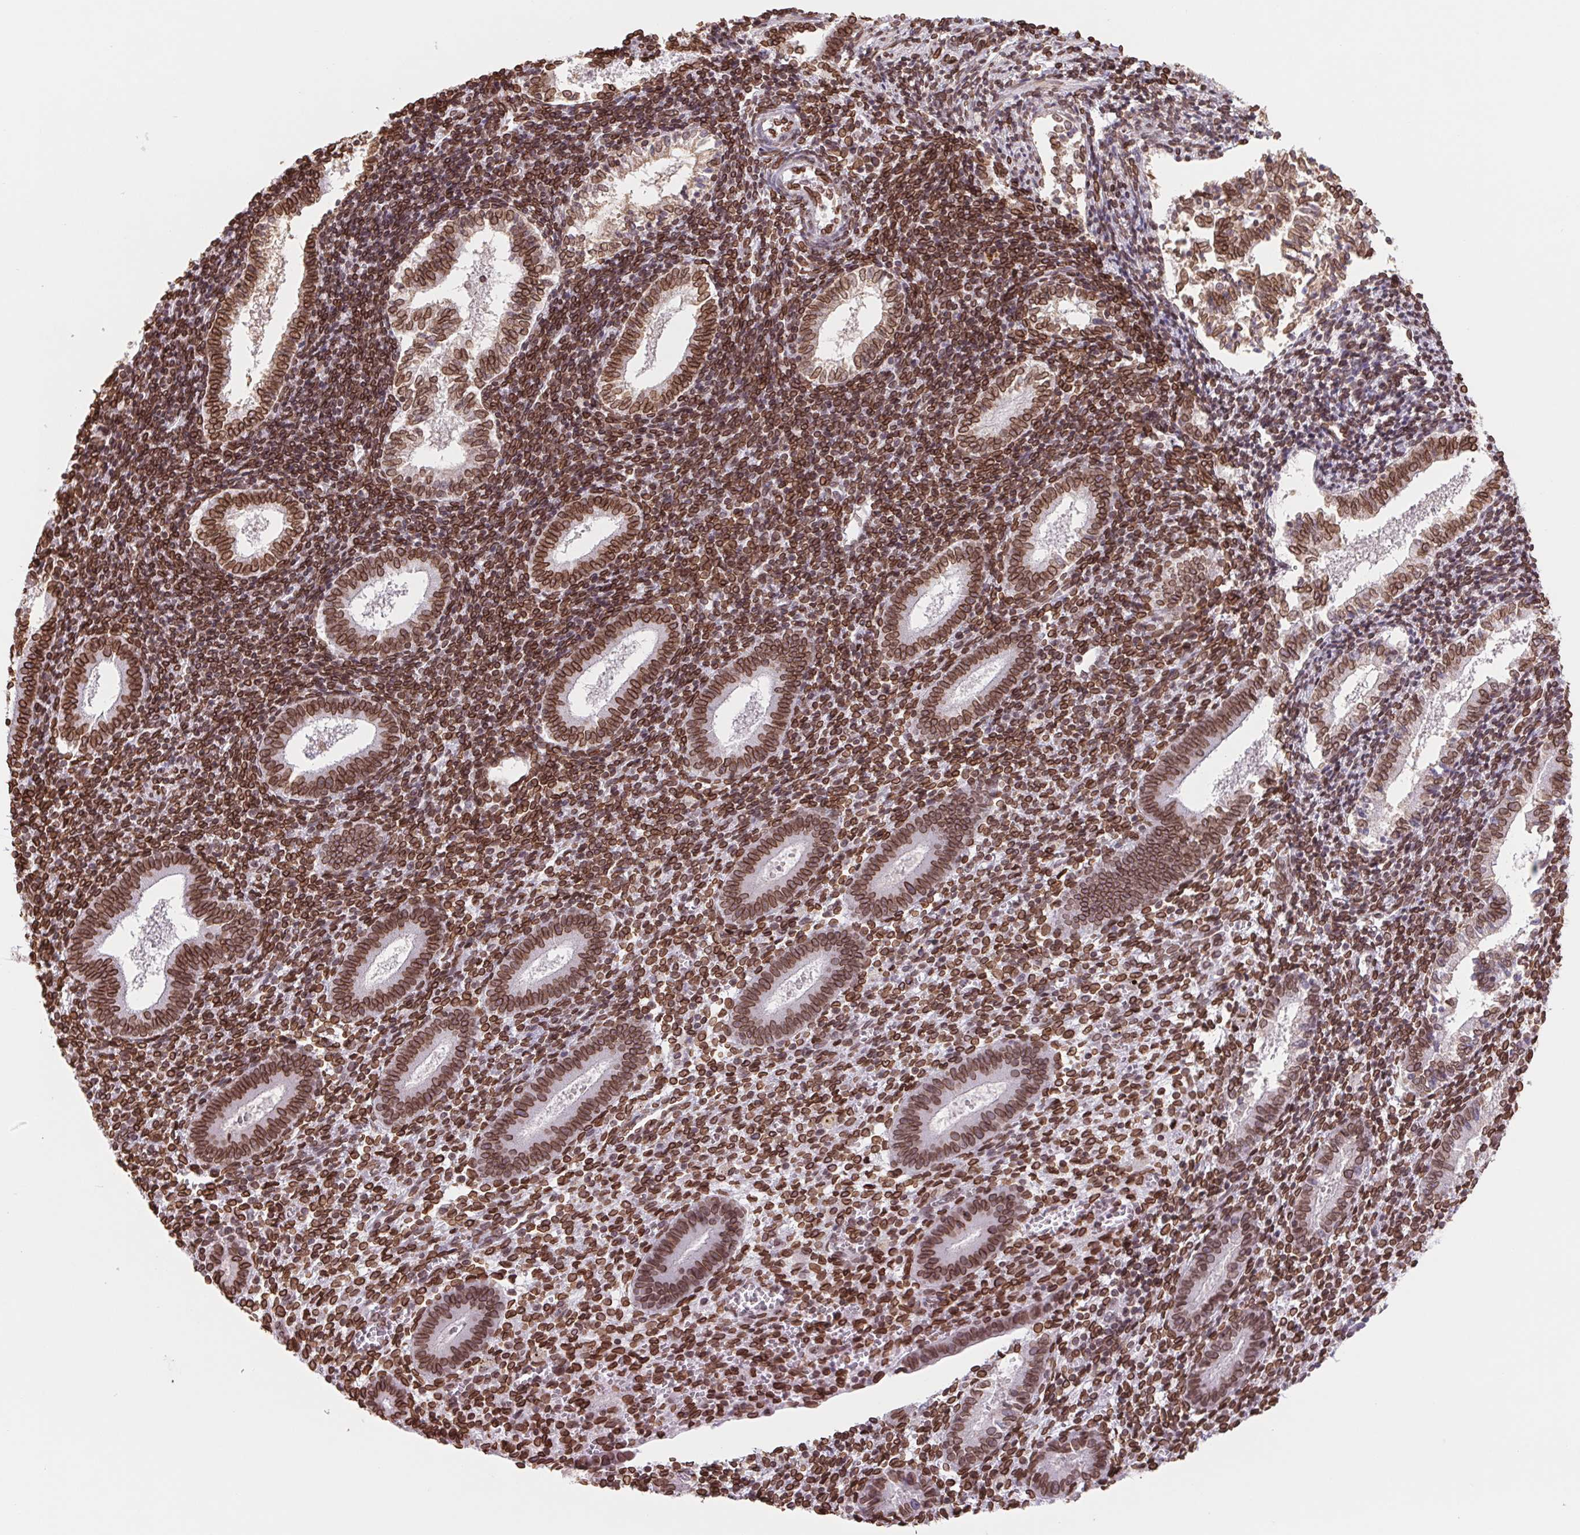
{"staining": {"intensity": "strong", "quantity": ">75%", "location": "cytoplasmic/membranous,nuclear"}, "tissue": "endometrium", "cell_type": "Cells in endometrial stroma", "image_type": "normal", "snomed": [{"axis": "morphology", "description": "Normal tissue, NOS"}, {"axis": "topography", "description": "Endometrium"}], "caption": "Protein positivity by immunohistochemistry shows strong cytoplasmic/membranous,nuclear staining in approximately >75% of cells in endometrial stroma in unremarkable endometrium.", "gene": "LMNB2", "patient": {"sex": "female", "age": 25}}